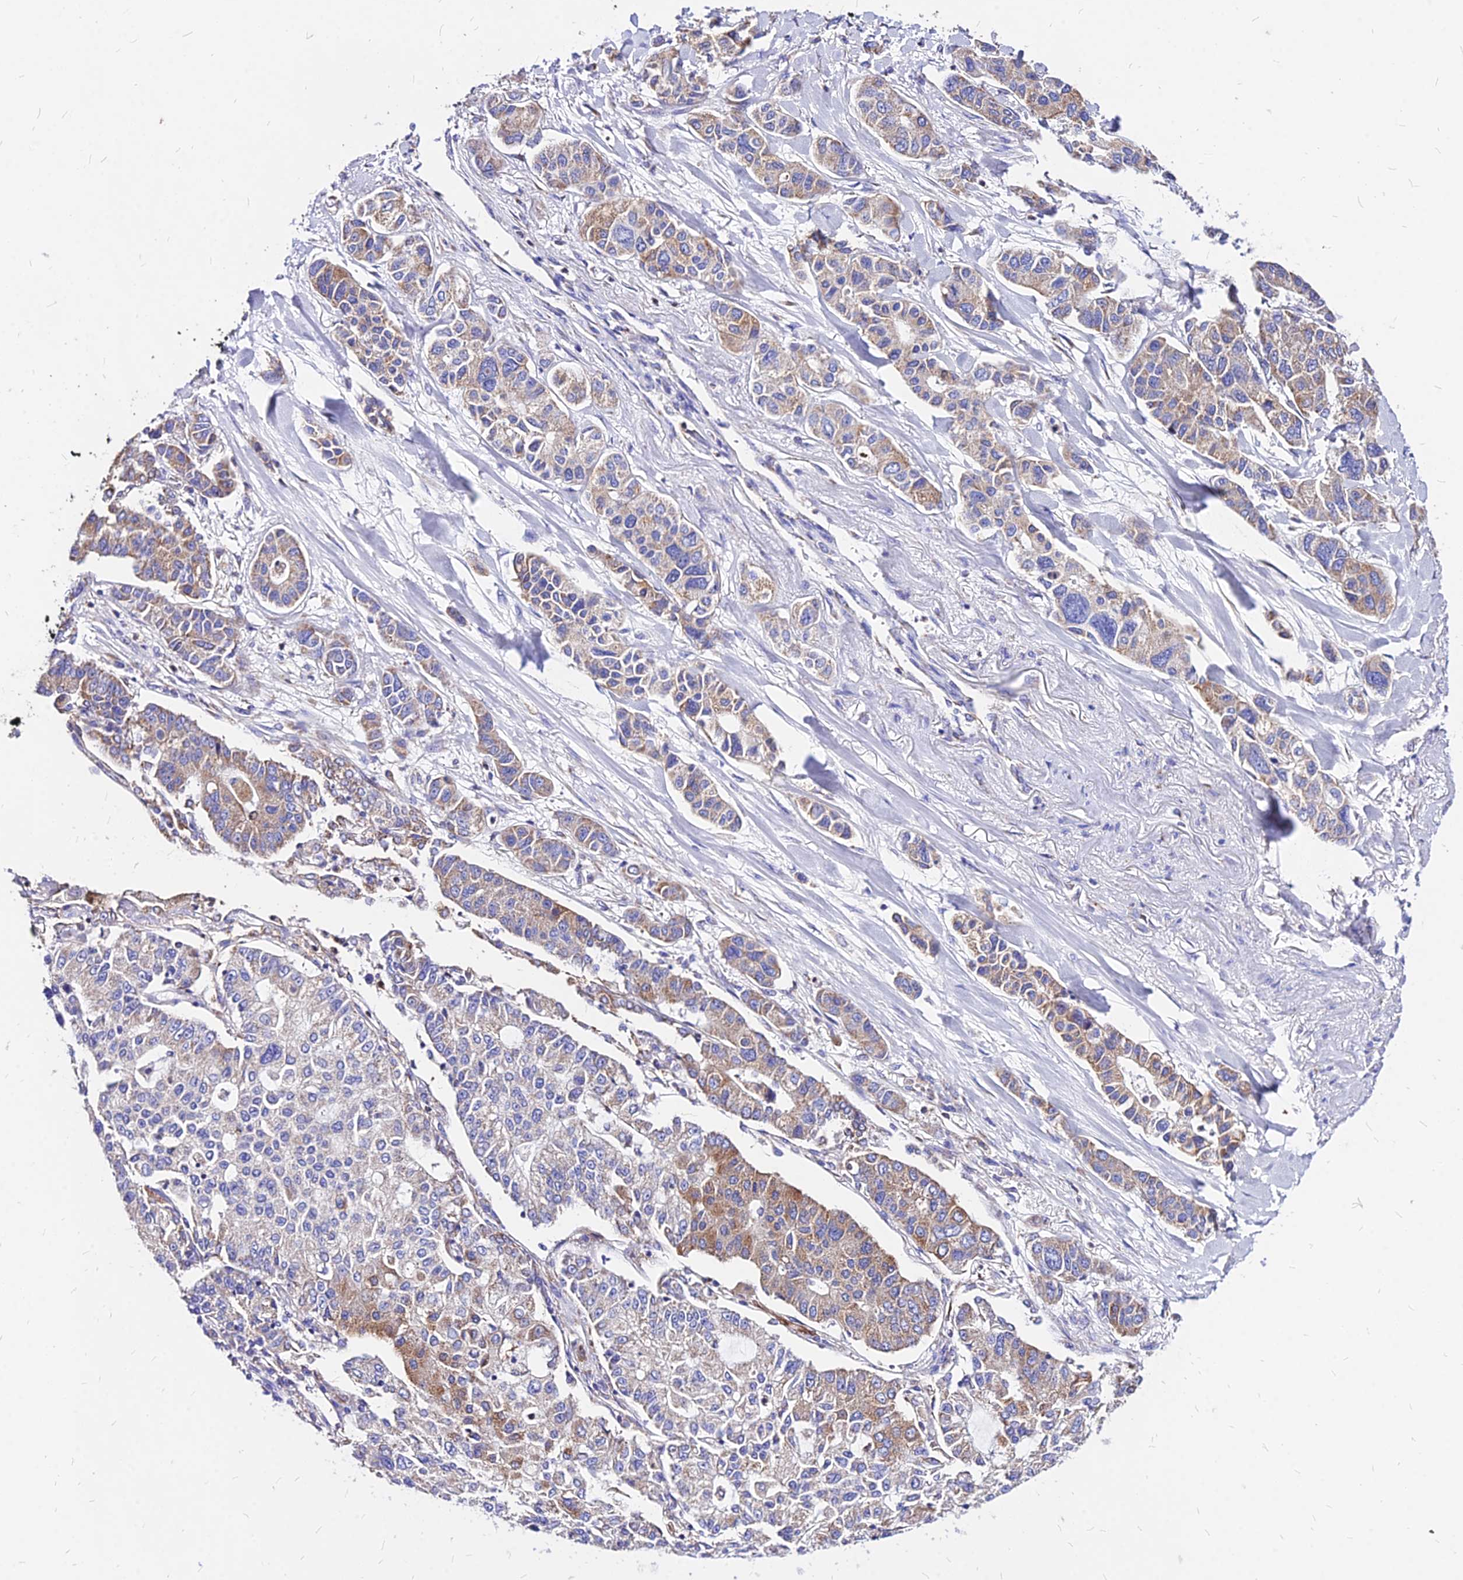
{"staining": {"intensity": "moderate", "quantity": "<25%", "location": "cytoplasmic/membranous"}, "tissue": "lung cancer", "cell_type": "Tumor cells", "image_type": "cancer", "snomed": [{"axis": "morphology", "description": "Adenocarcinoma, NOS"}, {"axis": "topography", "description": "Lung"}], "caption": "Adenocarcinoma (lung) stained for a protein (brown) exhibits moderate cytoplasmic/membranous positive positivity in approximately <25% of tumor cells.", "gene": "MRPL3", "patient": {"sex": "male", "age": 49}}